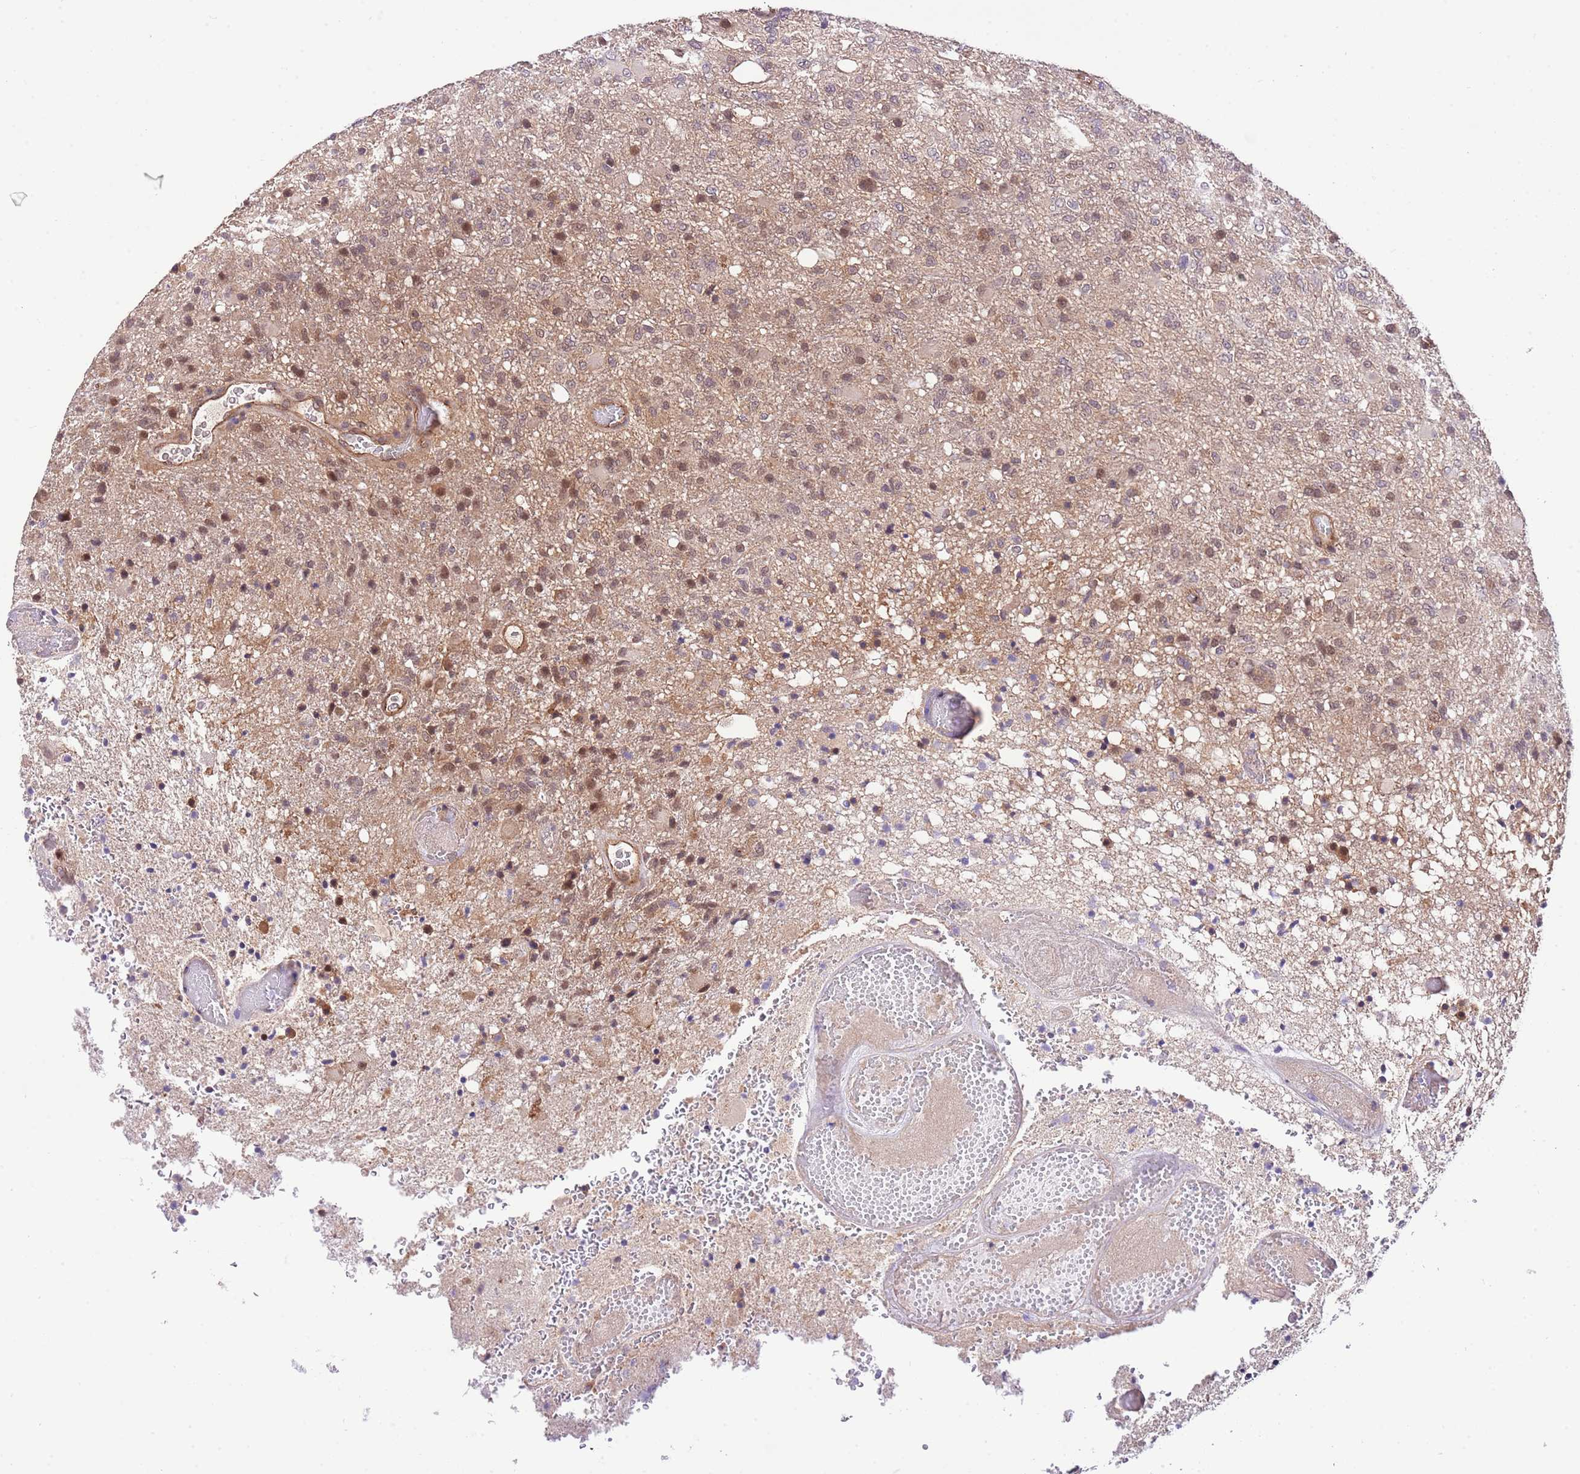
{"staining": {"intensity": "moderate", "quantity": ">75%", "location": "cytoplasmic/membranous,nuclear"}, "tissue": "glioma", "cell_type": "Tumor cells", "image_type": "cancer", "snomed": [{"axis": "morphology", "description": "Glioma, malignant, High grade"}, {"axis": "topography", "description": "Brain"}], "caption": "Immunohistochemical staining of high-grade glioma (malignant) displays medium levels of moderate cytoplasmic/membranous and nuclear expression in about >75% of tumor cells. (DAB = brown stain, brightfield microscopy at high magnification).", "gene": "DONSON", "patient": {"sex": "female", "age": 74}}